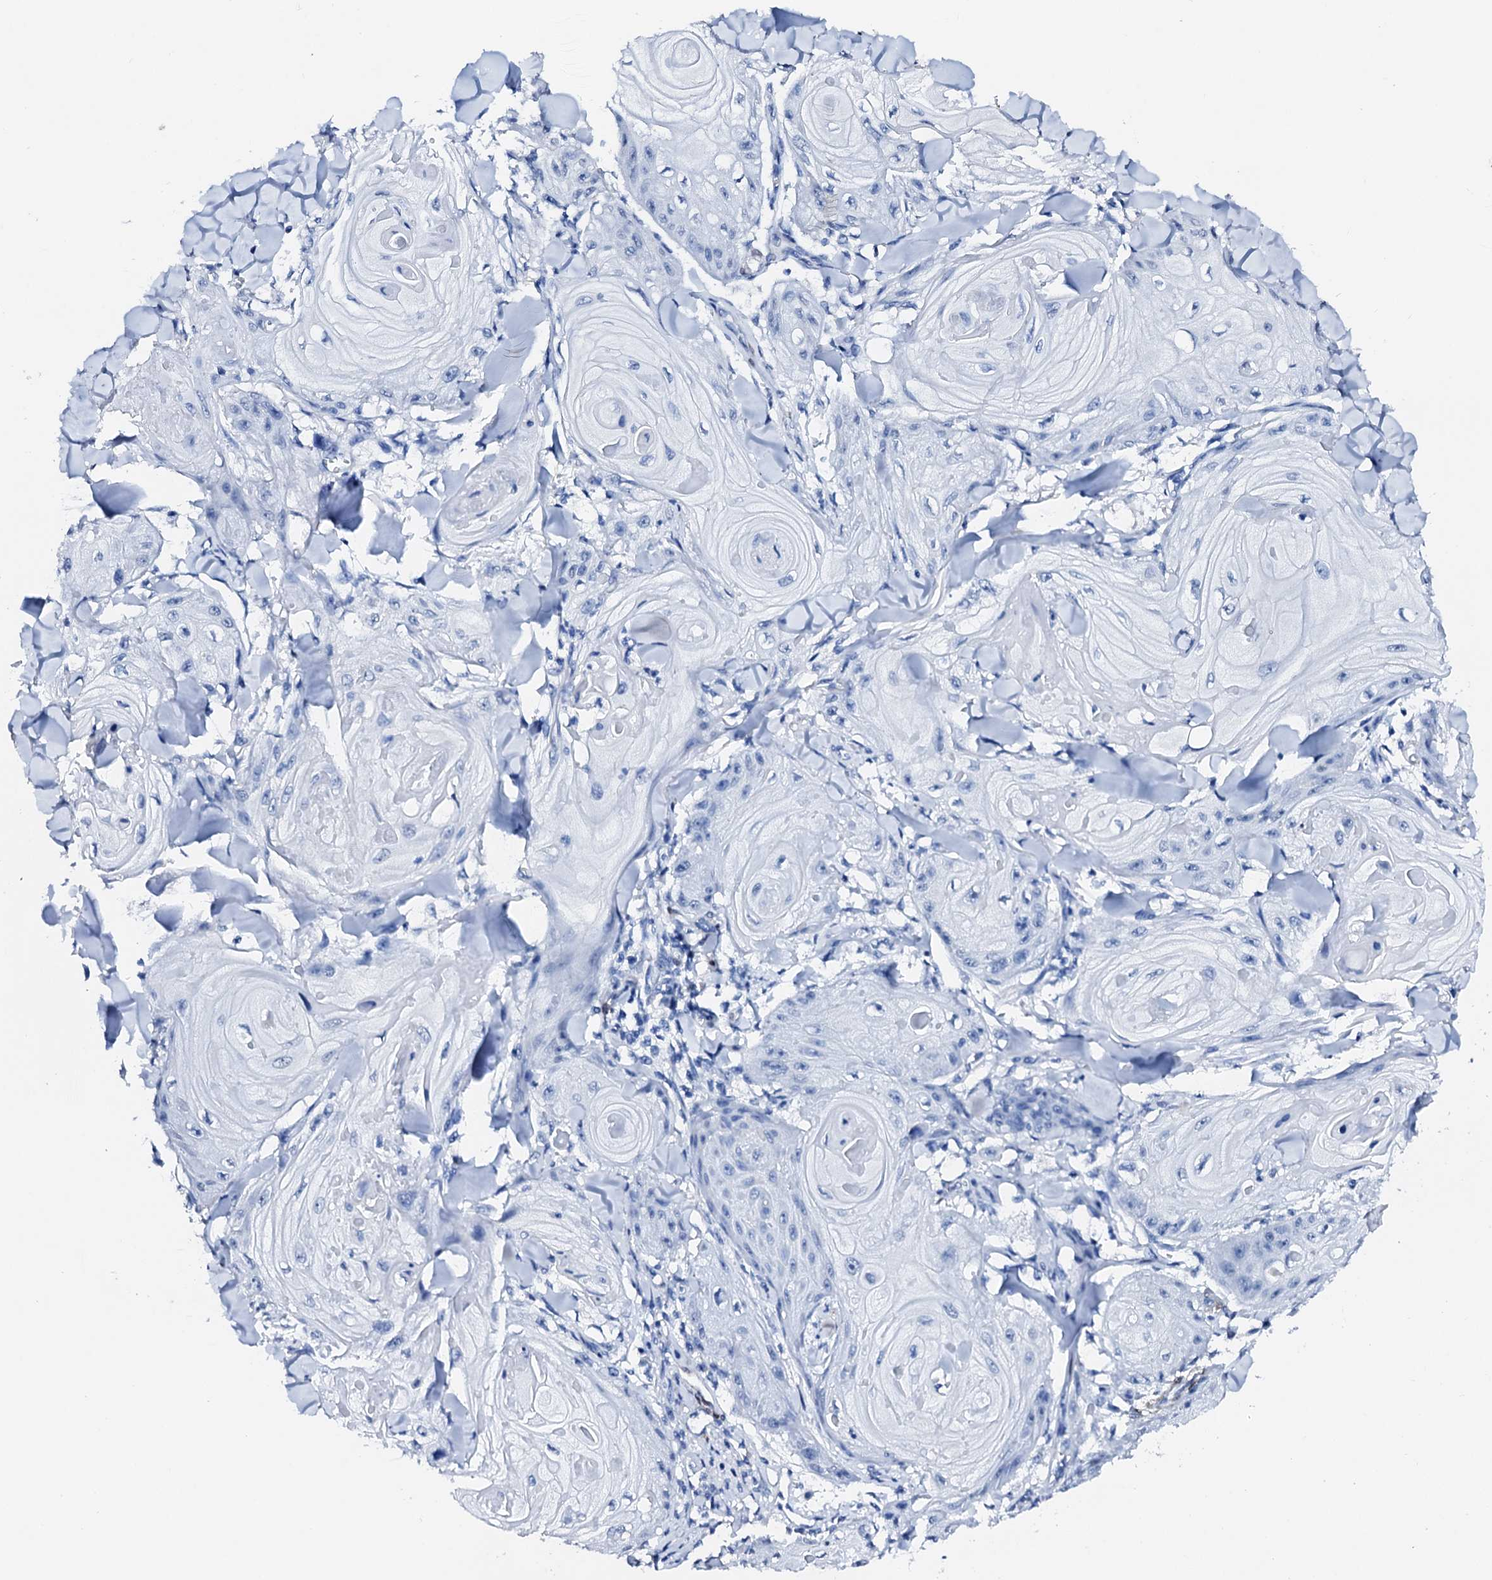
{"staining": {"intensity": "negative", "quantity": "none", "location": "none"}, "tissue": "skin cancer", "cell_type": "Tumor cells", "image_type": "cancer", "snomed": [{"axis": "morphology", "description": "Squamous cell carcinoma, NOS"}, {"axis": "topography", "description": "Skin"}], "caption": "IHC of human squamous cell carcinoma (skin) shows no expression in tumor cells.", "gene": "NRIP2", "patient": {"sex": "male", "age": 74}}